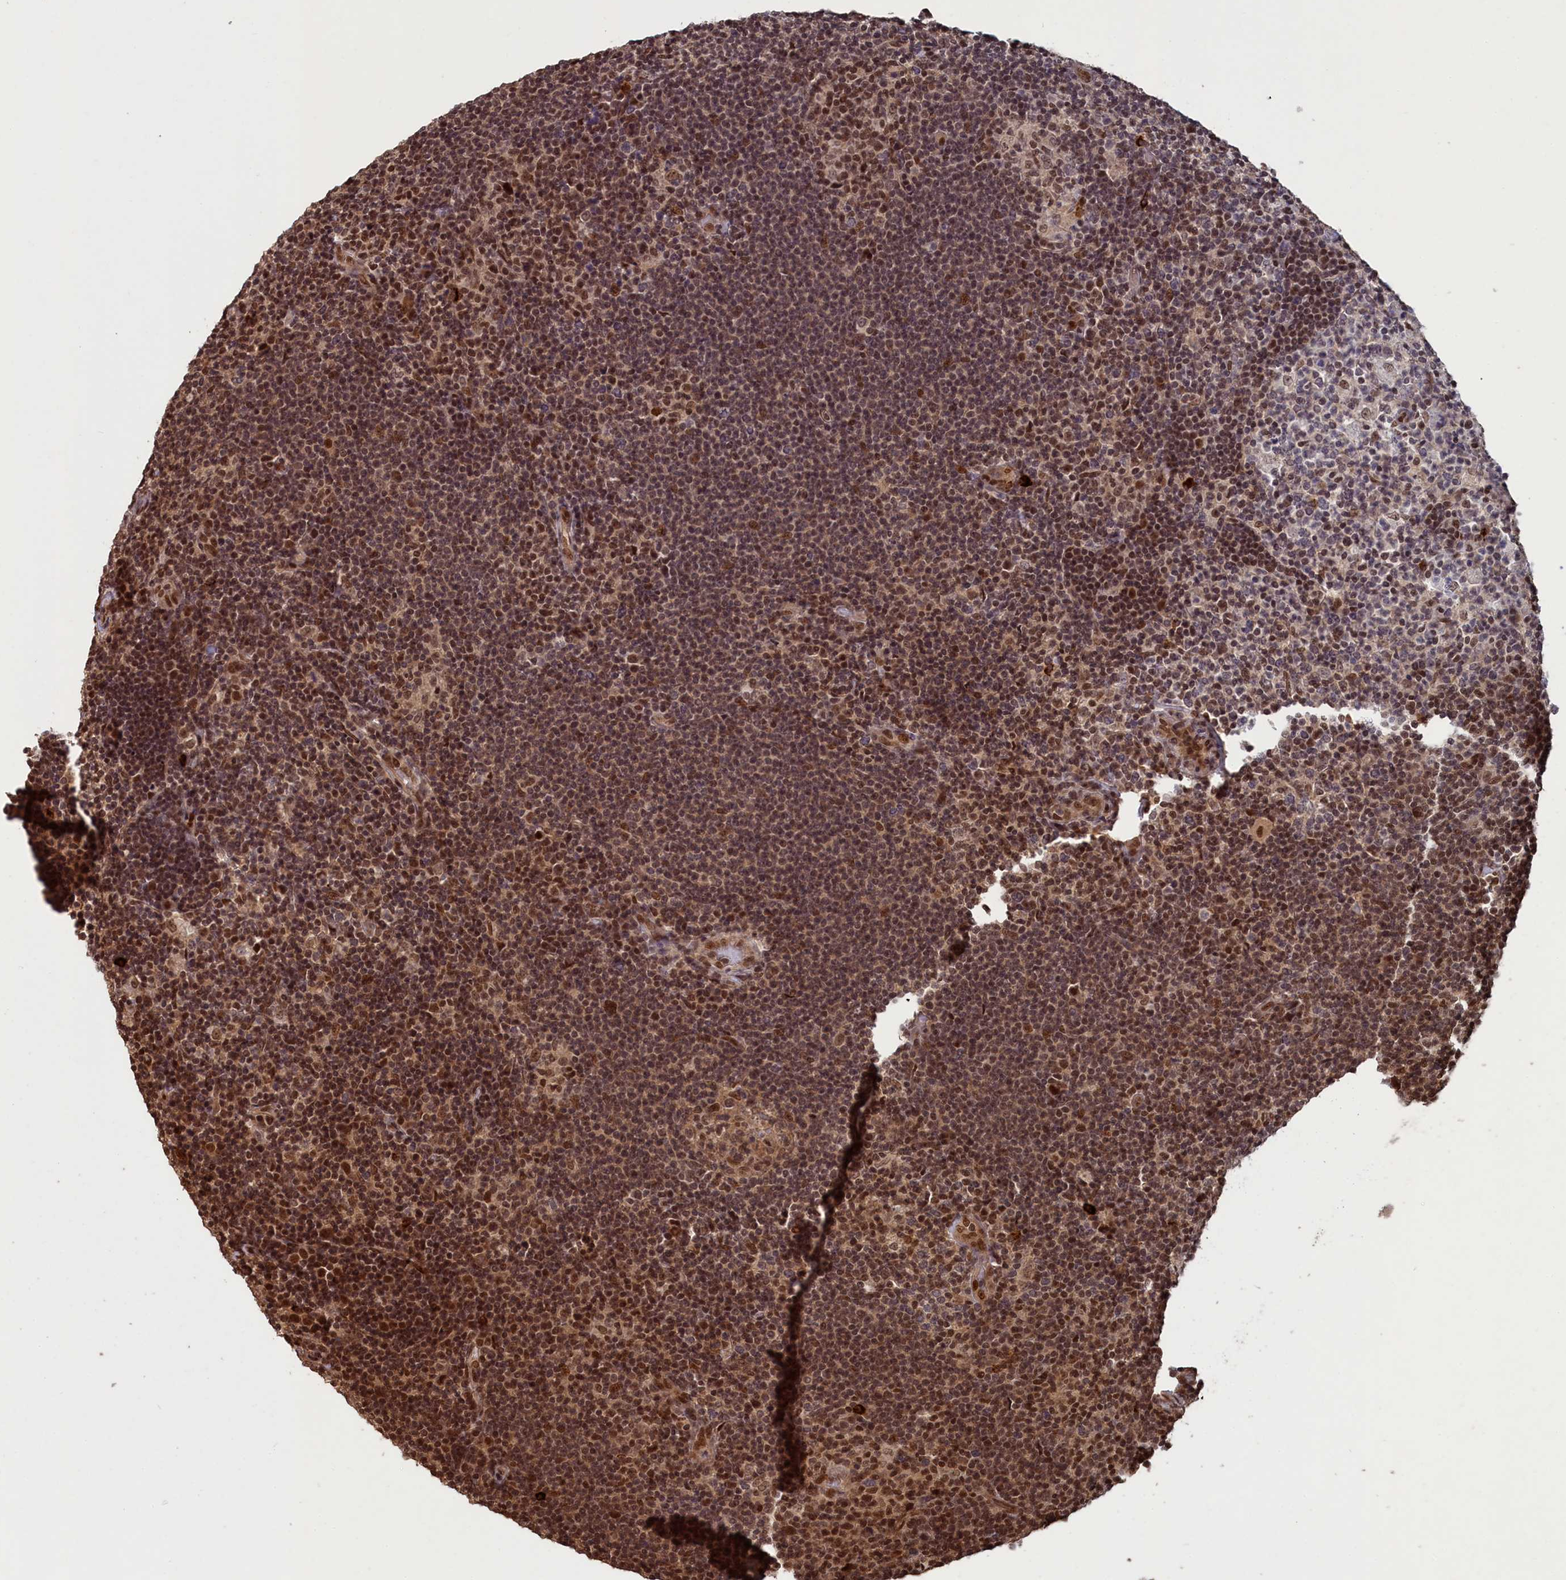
{"staining": {"intensity": "moderate", "quantity": ">75%", "location": "nuclear"}, "tissue": "lymphoma", "cell_type": "Tumor cells", "image_type": "cancer", "snomed": [{"axis": "morphology", "description": "Hodgkin's disease, NOS"}, {"axis": "topography", "description": "Lymph node"}], "caption": "An immunohistochemistry (IHC) histopathology image of tumor tissue is shown. Protein staining in brown highlights moderate nuclear positivity in Hodgkin's disease within tumor cells.", "gene": "NAE1", "patient": {"sex": "female", "age": 57}}